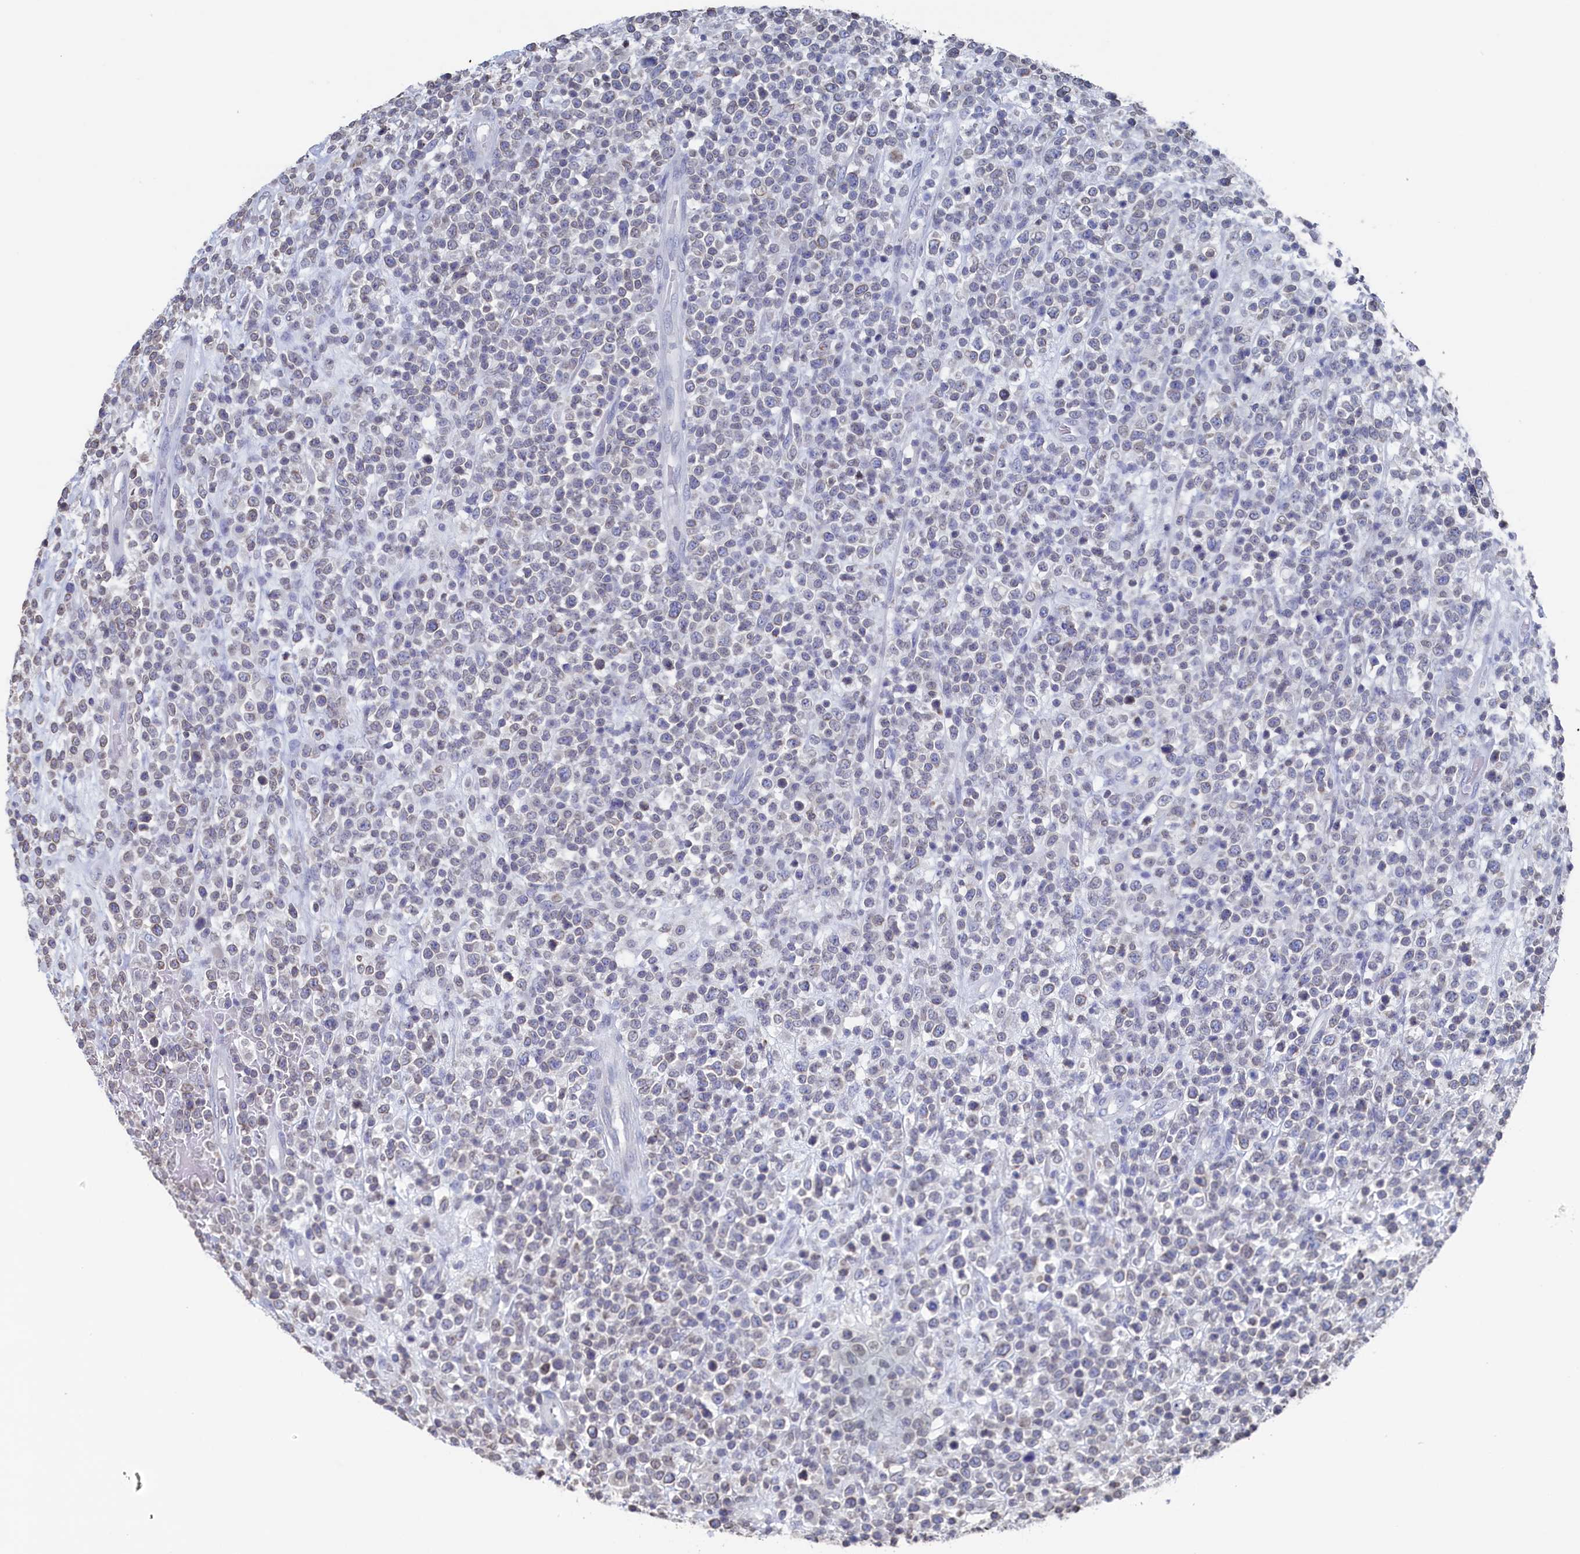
{"staining": {"intensity": "weak", "quantity": "<25%", "location": "nuclear"}, "tissue": "lymphoma", "cell_type": "Tumor cells", "image_type": "cancer", "snomed": [{"axis": "morphology", "description": "Malignant lymphoma, non-Hodgkin's type, High grade"}, {"axis": "topography", "description": "Colon"}], "caption": "DAB (3,3'-diaminobenzidine) immunohistochemical staining of high-grade malignant lymphoma, non-Hodgkin's type displays no significant staining in tumor cells.", "gene": "C11orf54", "patient": {"sex": "female", "age": 53}}